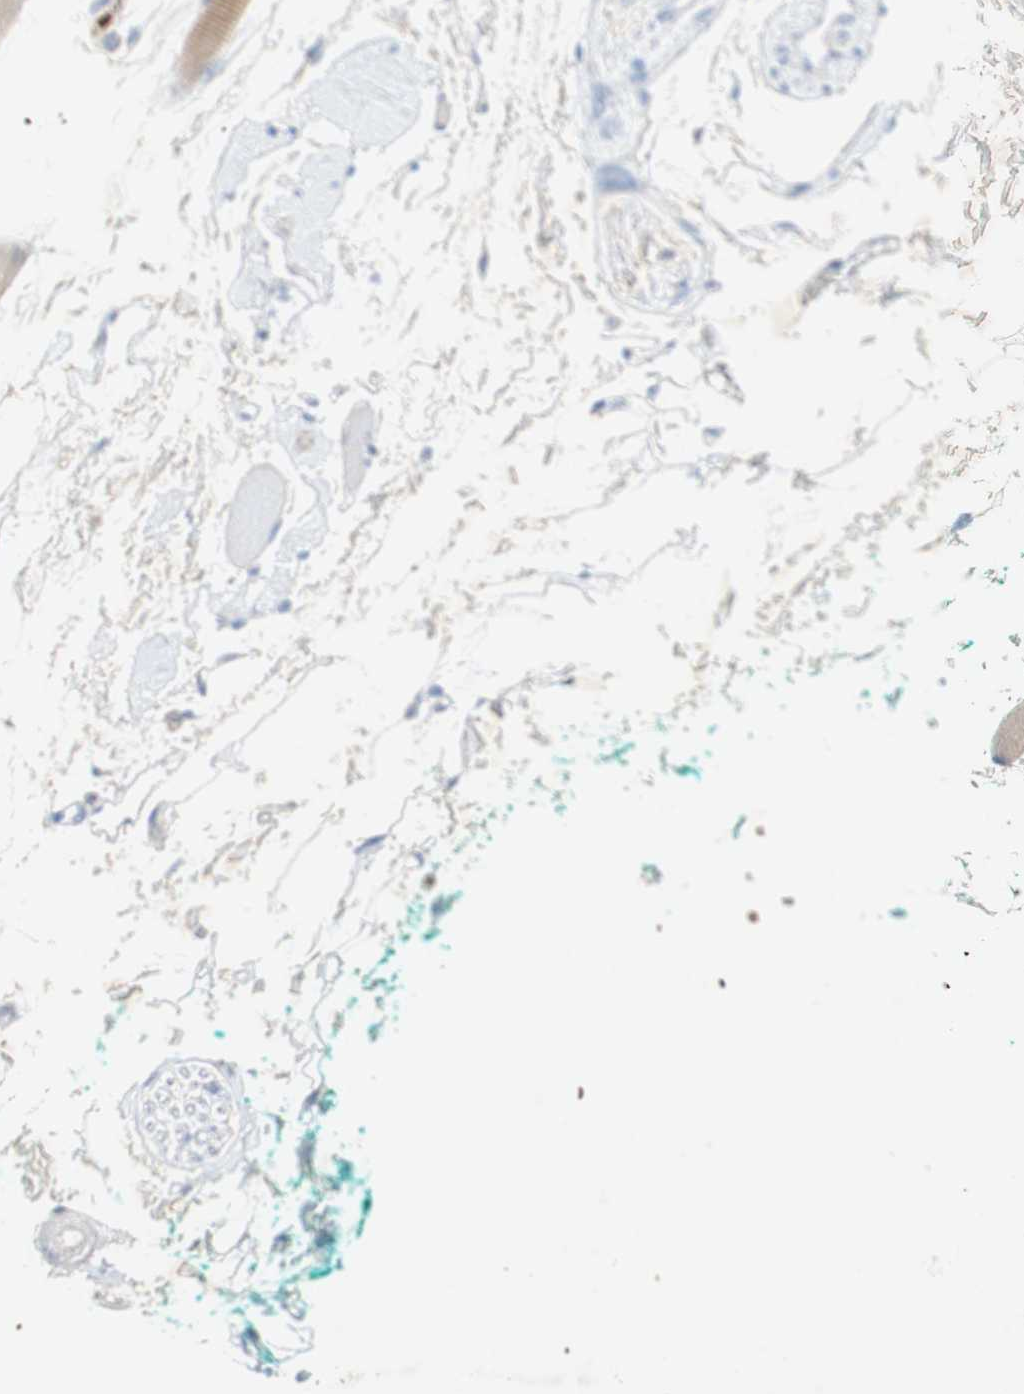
{"staining": {"intensity": "weak", "quantity": "<25%", "location": "cytoplasmic/membranous"}, "tissue": "skeletal muscle", "cell_type": "Myocytes", "image_type": "normal", "snomed": [{"axis": "morphology", "description": "Normal tissue, NOS"}, {"axis": "topography", "description": "Skeletal muscle"}, {"axis": "topography", "description": "Oral tissue"}, {"axis": "topography", "description": "Peripheral nerve tissue"}], "caption": "Image shows no protein staining in myocytes of normal skeletal muscle. (Immunohistochemistry (ihc), brightfield microscopy, high magnification).", "gene": "EPO", "patient": {"sex": "female", "age": 84}}